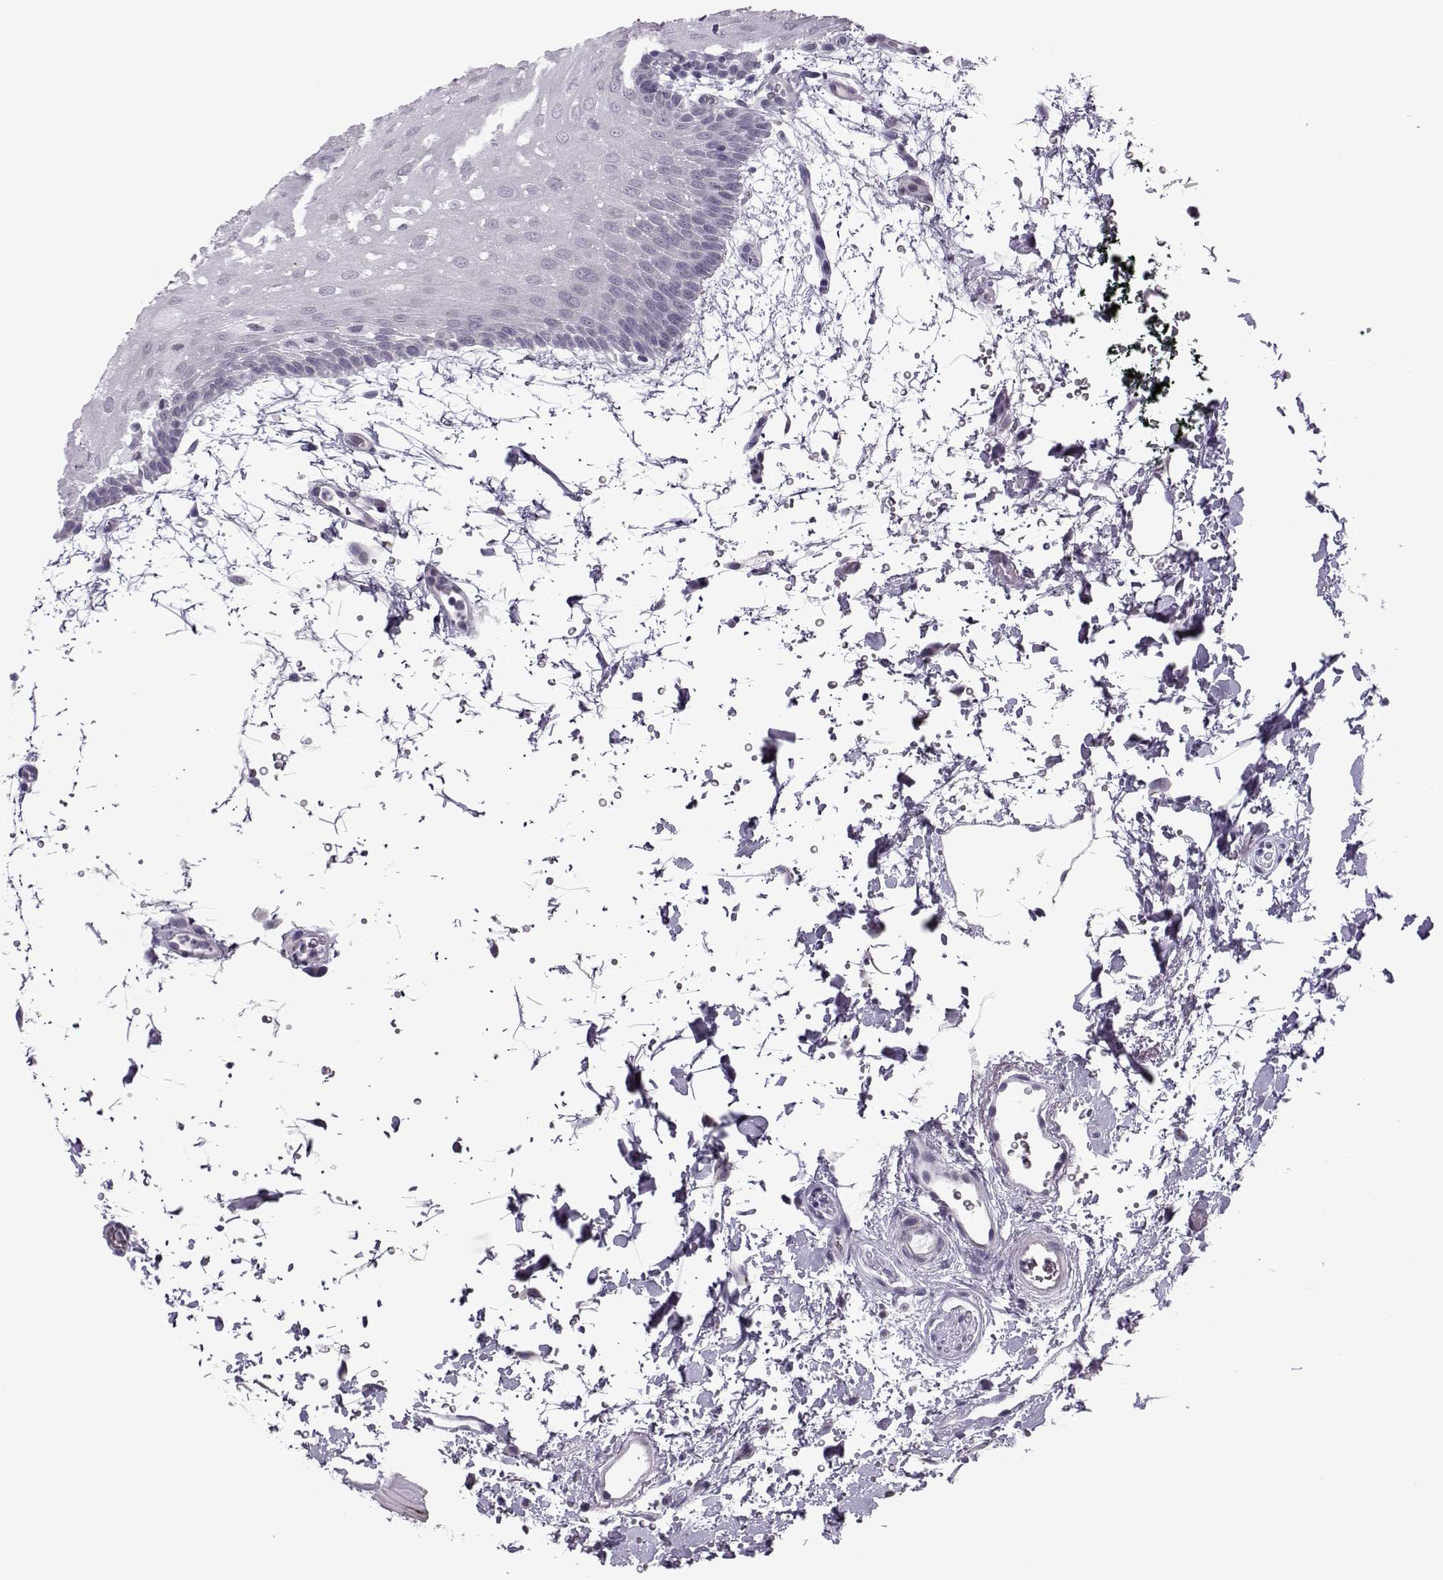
{"staining": {"intensity": "negative", "quantity": "none", "location": "none"}, "tissue": "oral mucosa", "cell_type": "Squamous epithelial cells", "image_type": "normal", "snomed": [{"axis": "morphology", "description": "Normal tissue, NOS"}, {"axis": "topography", "description": "Oral tissue"}, {"axis": "topography", "description": "Head-Neck"}], "caption": "High power microscopy micrograph of an immunohistochemistry (IHC) photomicrograph of unremarkable oral mucosa, revealing no significant staining in squamous epithelial cells. Brightfield microscopy of immunohistochemistry (IHC) stained with DAB (3,3'-diaminobenzidine) (brown) and hematoxylin (blue), captured at high magnification.", "gene": "ASRGL1", "patient": {"sex": "male", "age": 65}}